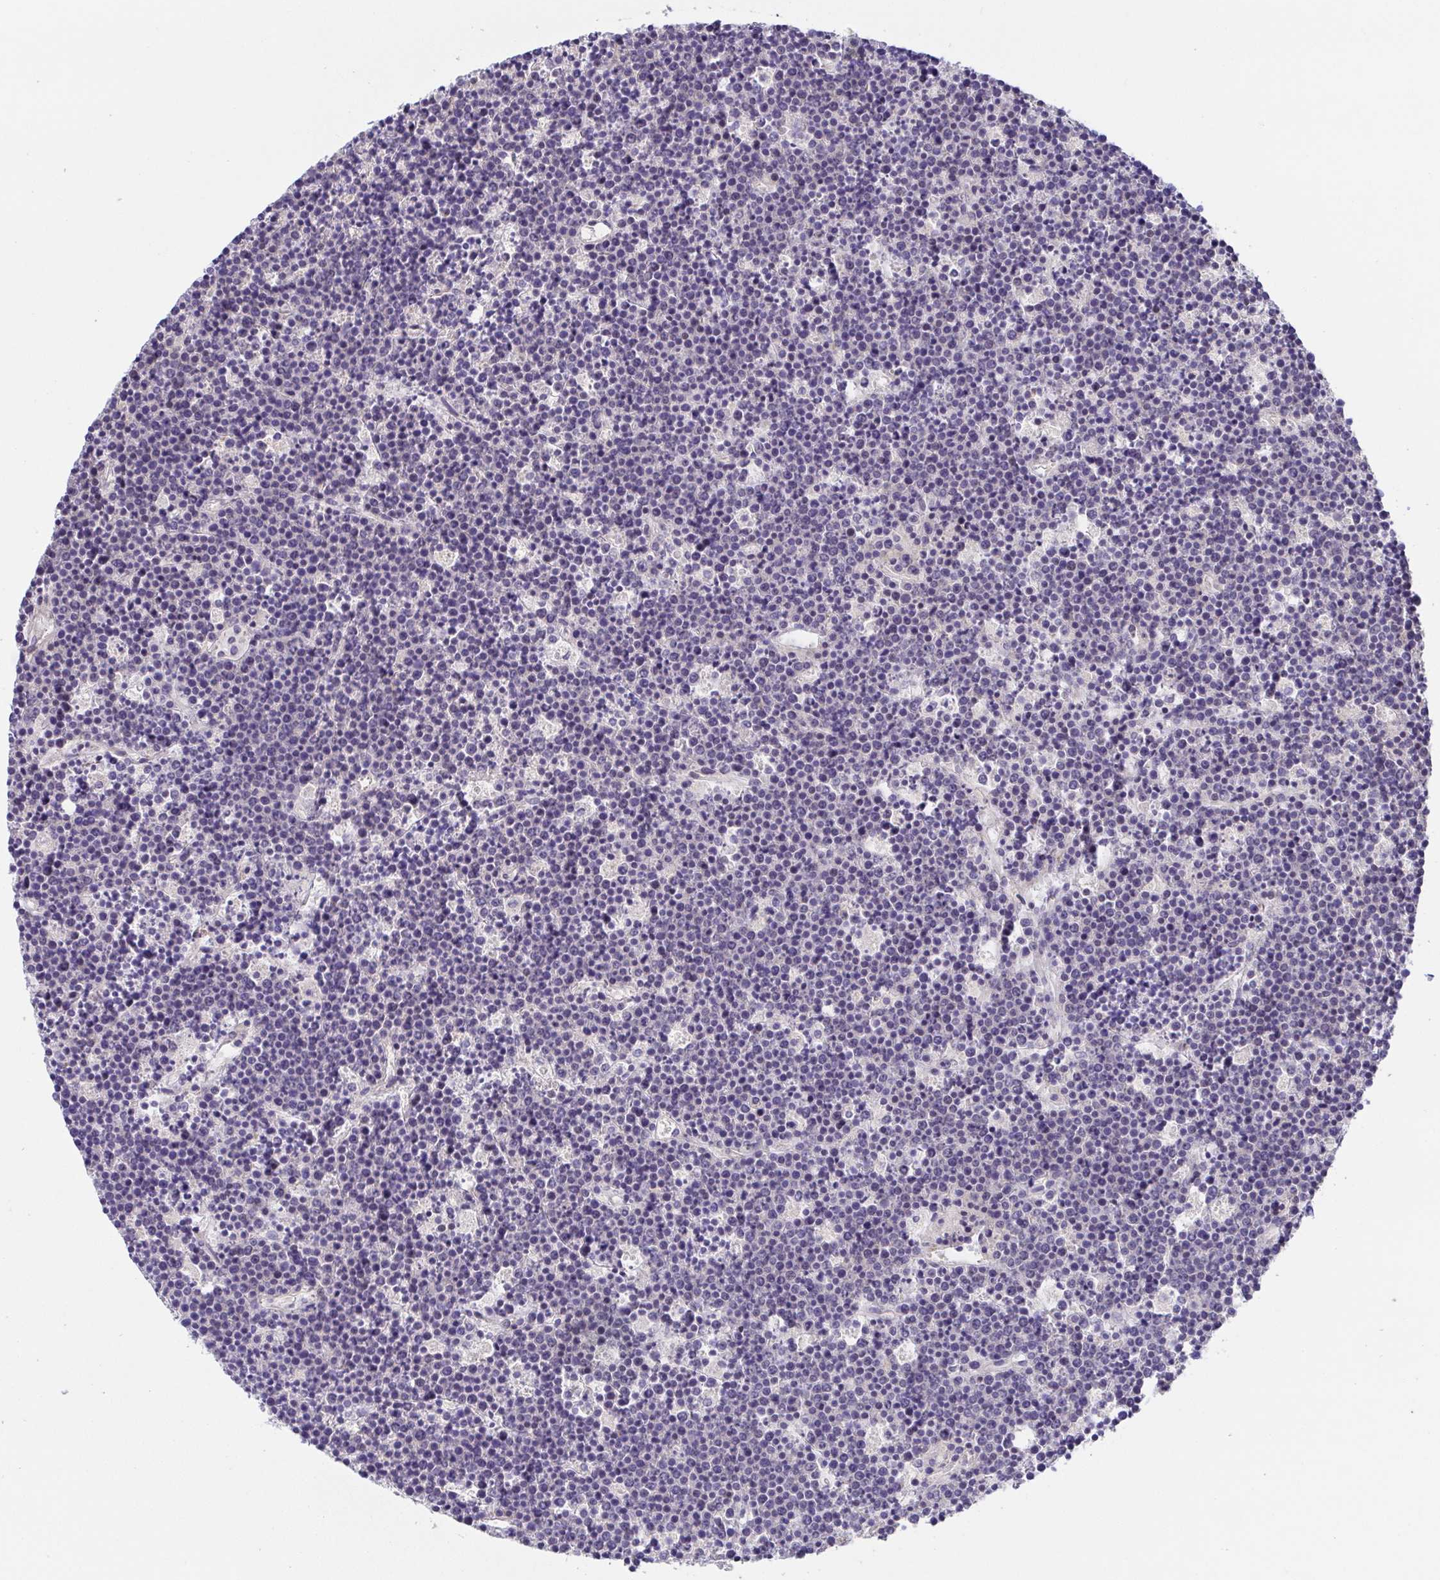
{"staining": {"intensity": "negative", "quantity": "none", "location": "none"}, "tissue": "lymphoma", "cell_type": "Tumor cells", "image_type": "cancer", "snomed": [{"axis": "morphology", "description": "Malignant lymphoma, non-Hodgkin's type, High grade"}, {"axis": "topography", "description": "Ovary"}], "caption": "An image of human high-grade malignant lymphoma, non-Hodgkin's type is negative for staining in tumor cells.", "gene": "PREPL", "patient": {"sex": "female", "age": 56}}